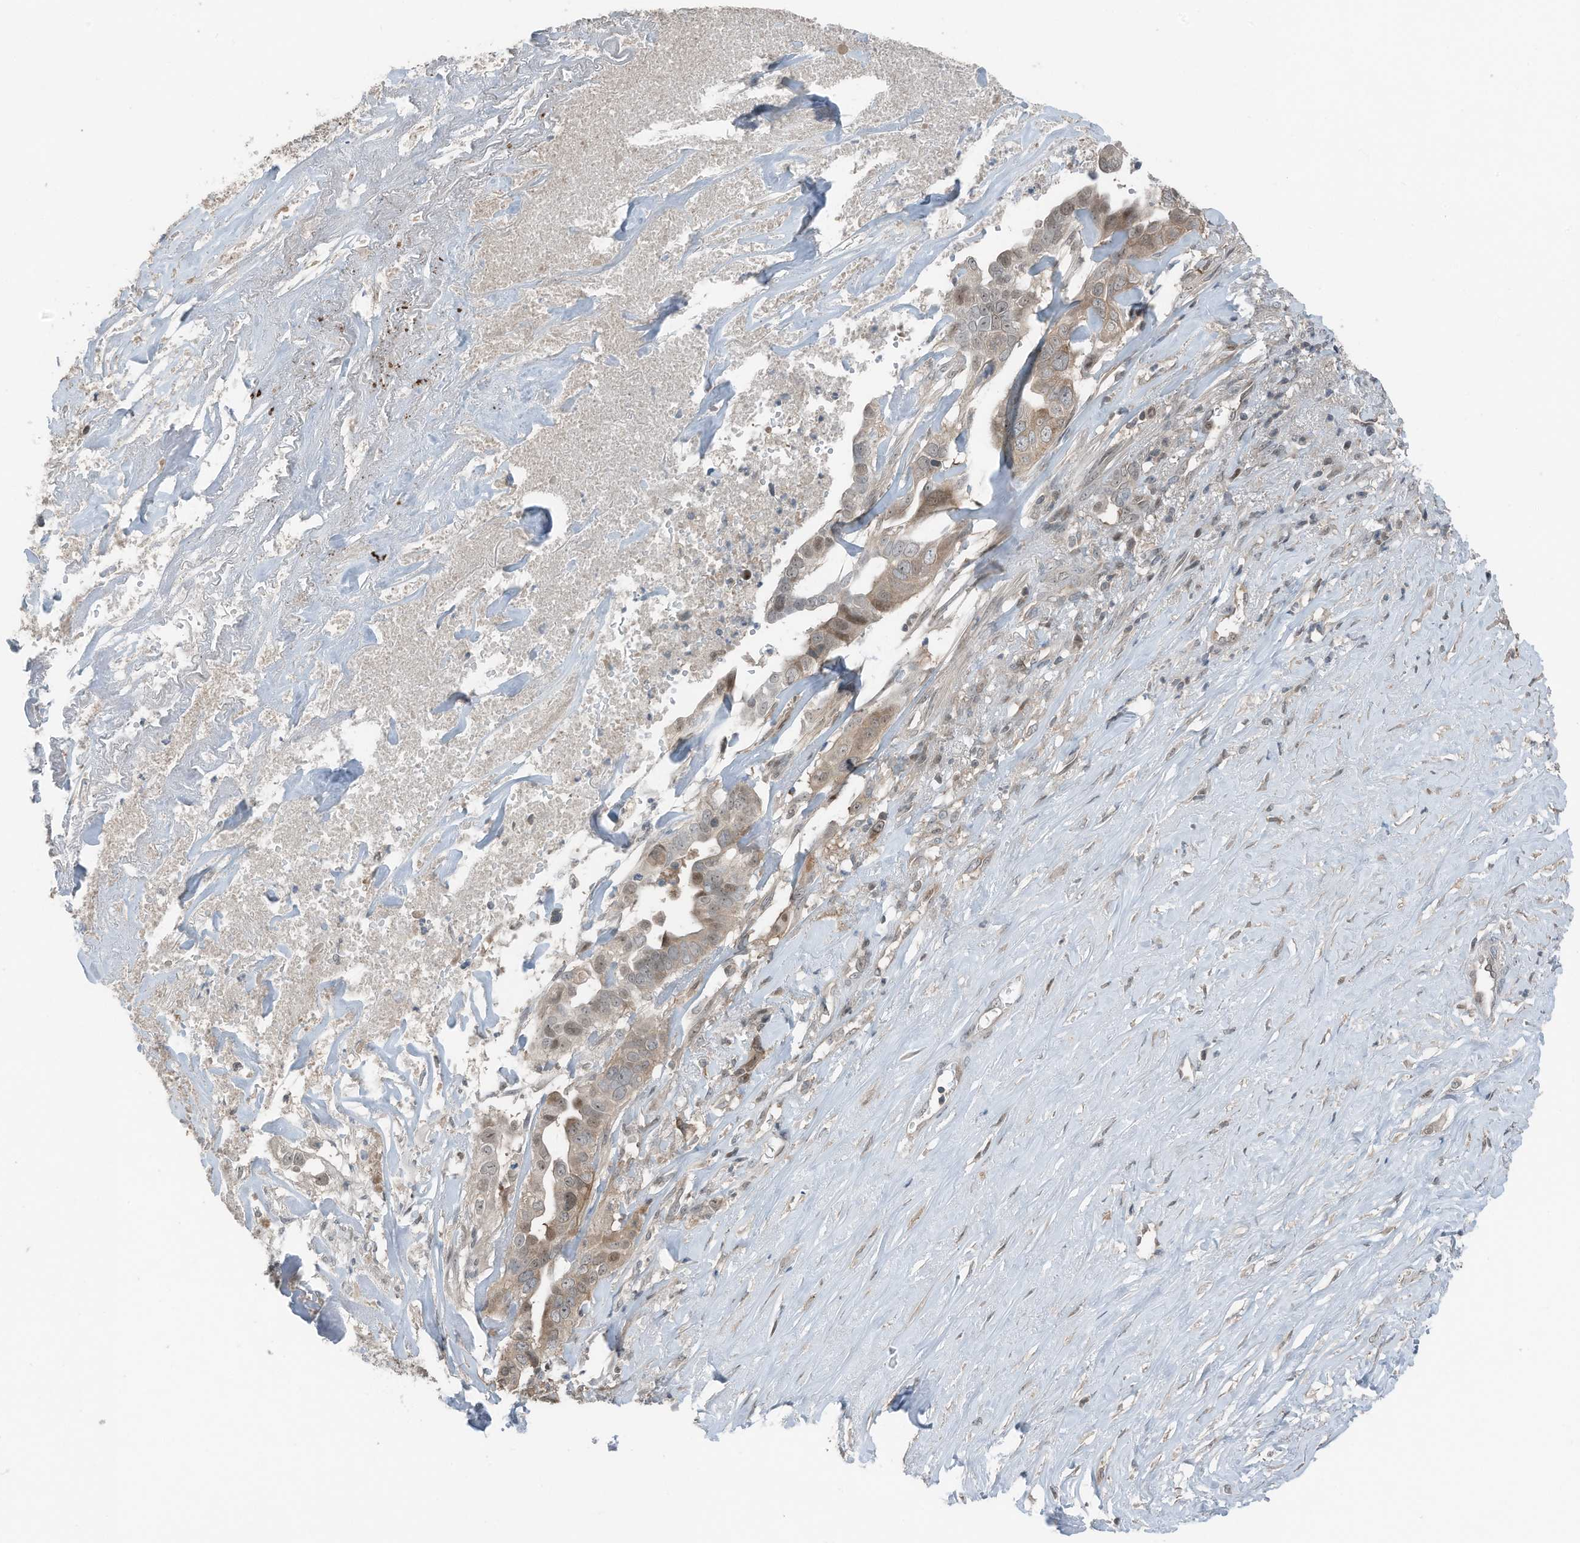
{"staining": {"intensity": "weak", "quantity": "25%-75%", "location": "cytoplasmic/membranous"}, "tissue": "liver cancer", "cell_type": "Tumor cells", "image_type": "cancer", "snomed": [{"axis": "morphology", "description": "Cholangiocarcinoma"}, {"axis": "topography", "description": "Liver"}], "caption": "About 25%-75% of tumor cells in human liver cancer (cholangiocarcinoma) display weak cytoplasmic/membranous protein staining as visualized by brown immunohistochemical staining.", "gene": "TXNDC9", "patient": {"sex": "female", "age": 79}}